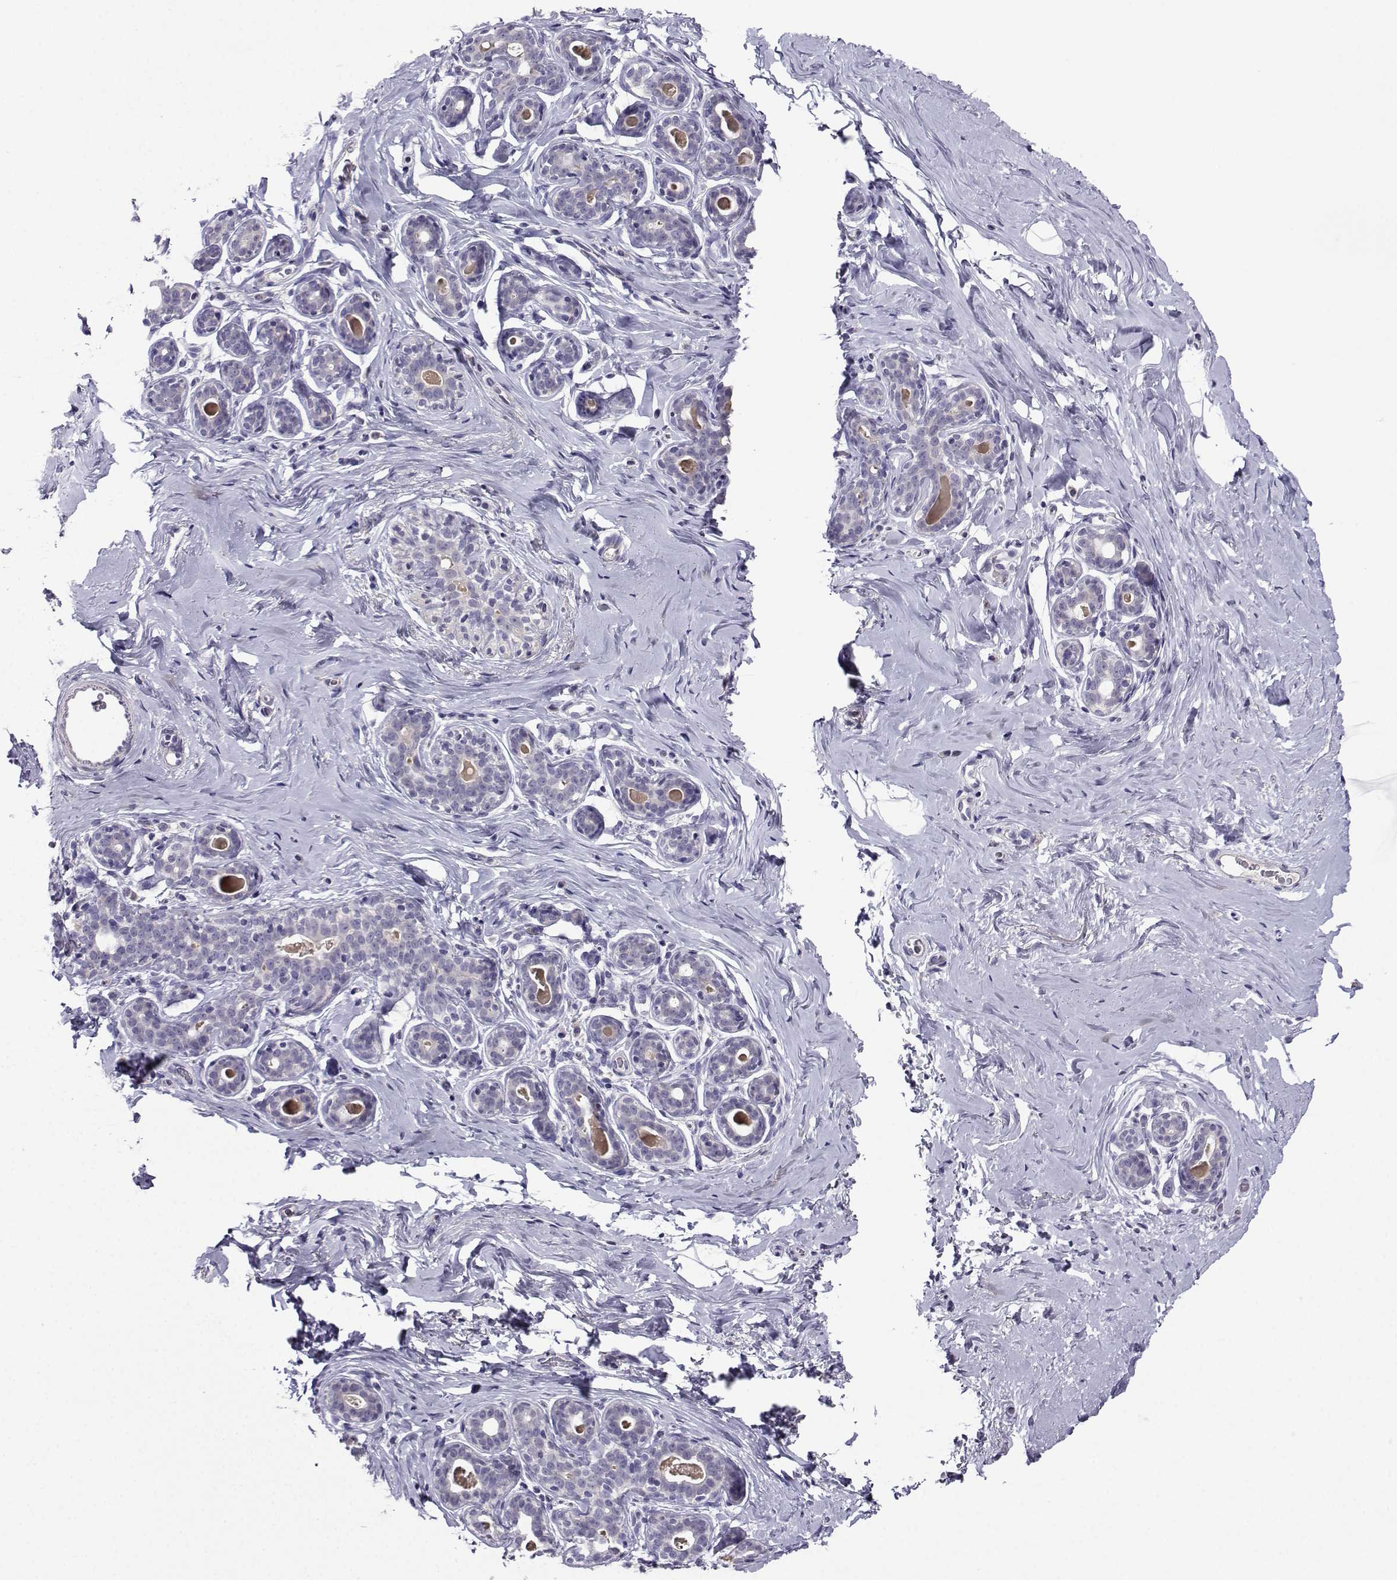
{"staining": {"intensity": "negative", "quantity": "none", "location": "none"}, "tissue": "breast", "cell_type": "Adipocytes", "image_type": "normal", "snomed": [{"axis": "morphology", "description": "Normal tissue, NOS"}, {"axis": "topography", "description": "Skin"}, {"axis": "topography", "description": "Breast"}], "caption": "Photomicrograph shows no protein positivity in adipocytes of benign breast. The staining is performed using DAB brown chromogen with nuclei counter-stained in using hematoxylin.", "gene": "CRYBB1", "patient": {"sex": "female", "age": 43}}